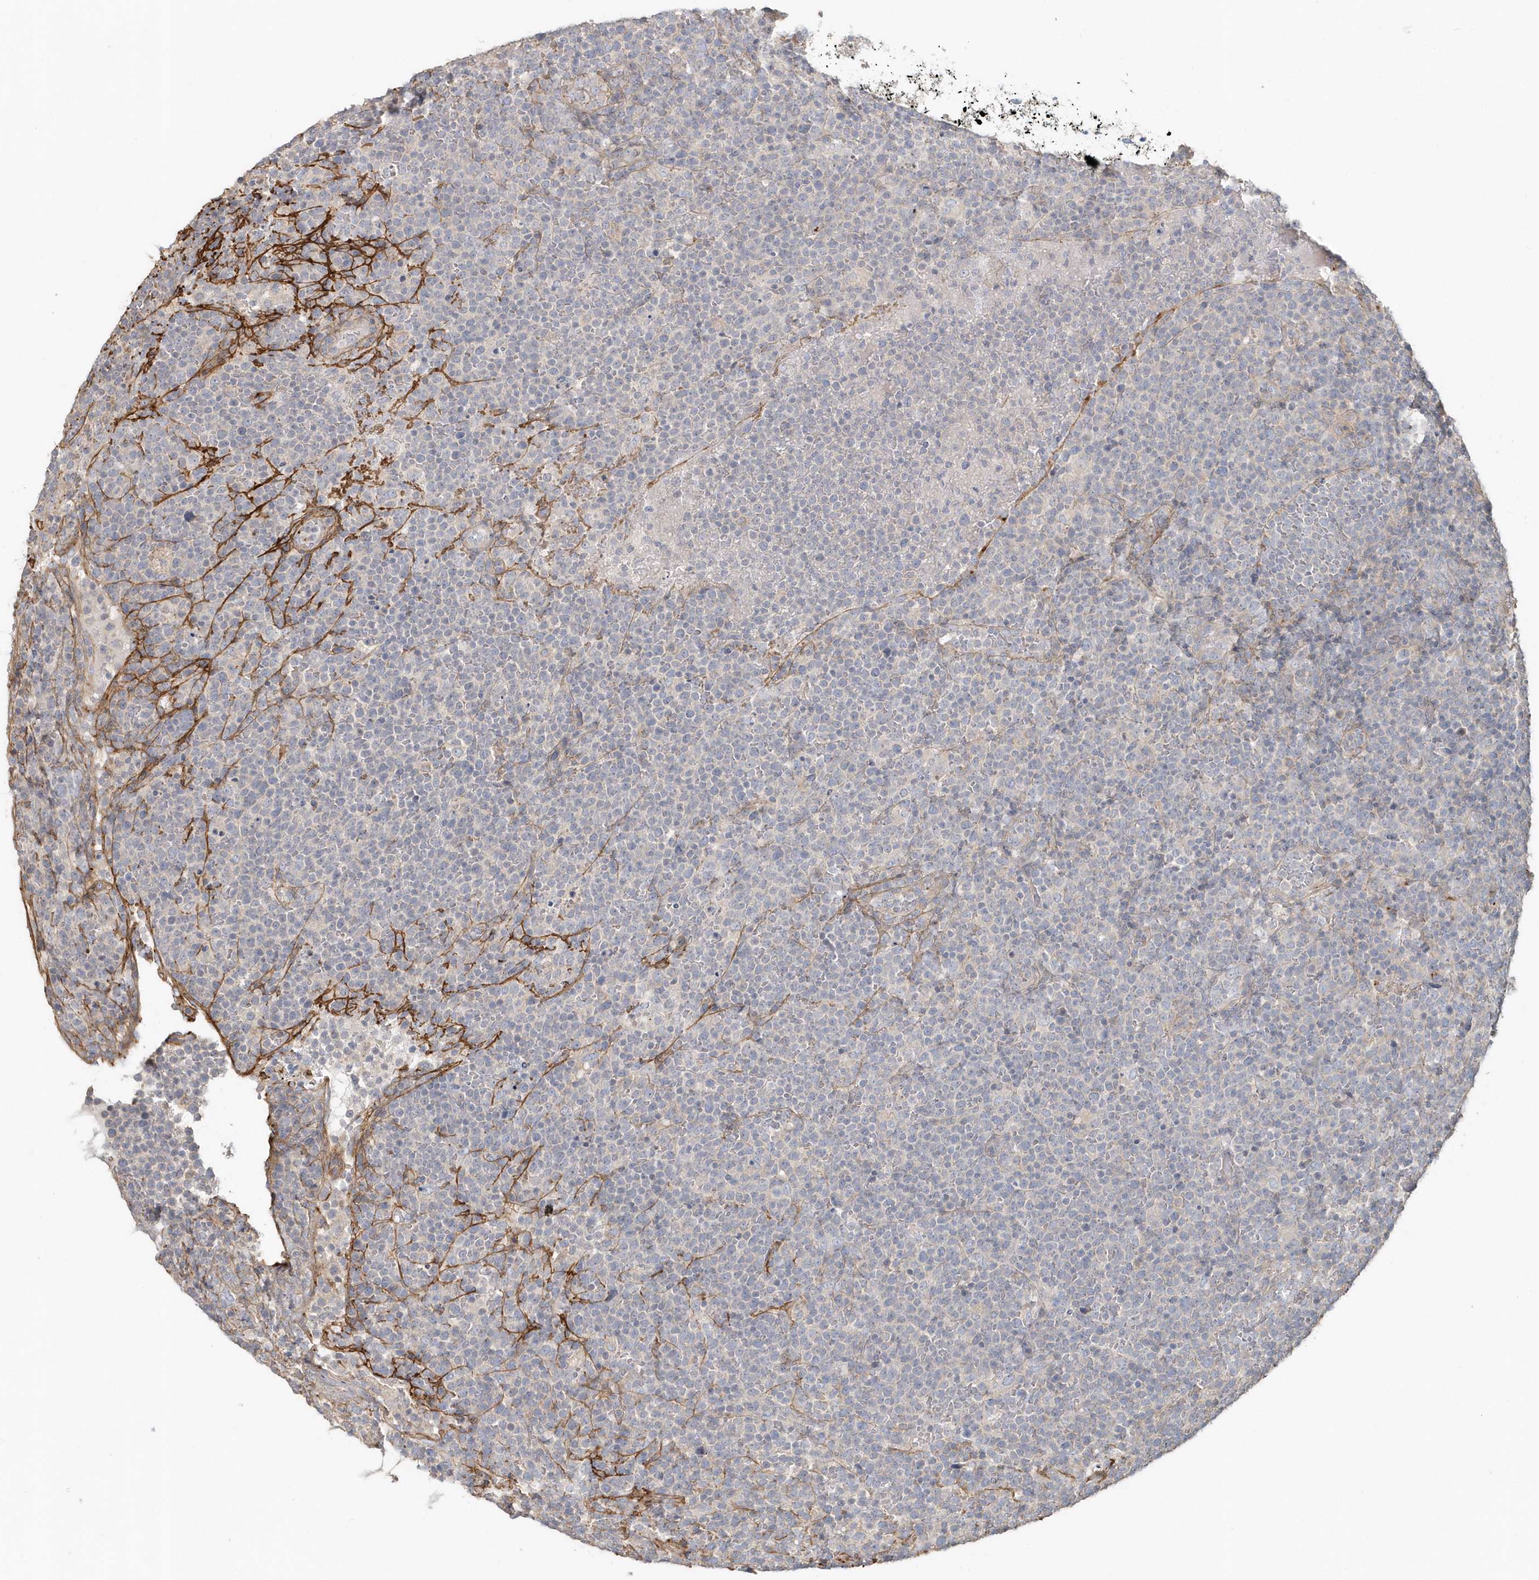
{"staining": {"intensity": "negative", "quantity": "none", "location": "none"}, "tissue": "lymphoma", "cell_type": "Tumor cells", "image_type": "cancer", "snomed": [{"axis": "morphology", "description": "Malignant lymphoma, non-Hodgkin's type, High grade"}, {"axis": "topography", "description": "Lymph node"}], "caption": "Immunohistochemistry (IHC) of malignant lymphoma, non-Hodgkin's type (high-grade) reveals no staining in tumor cells.", "gene": "MMRN1", "patient": {"sex": "male", "age": 61}}